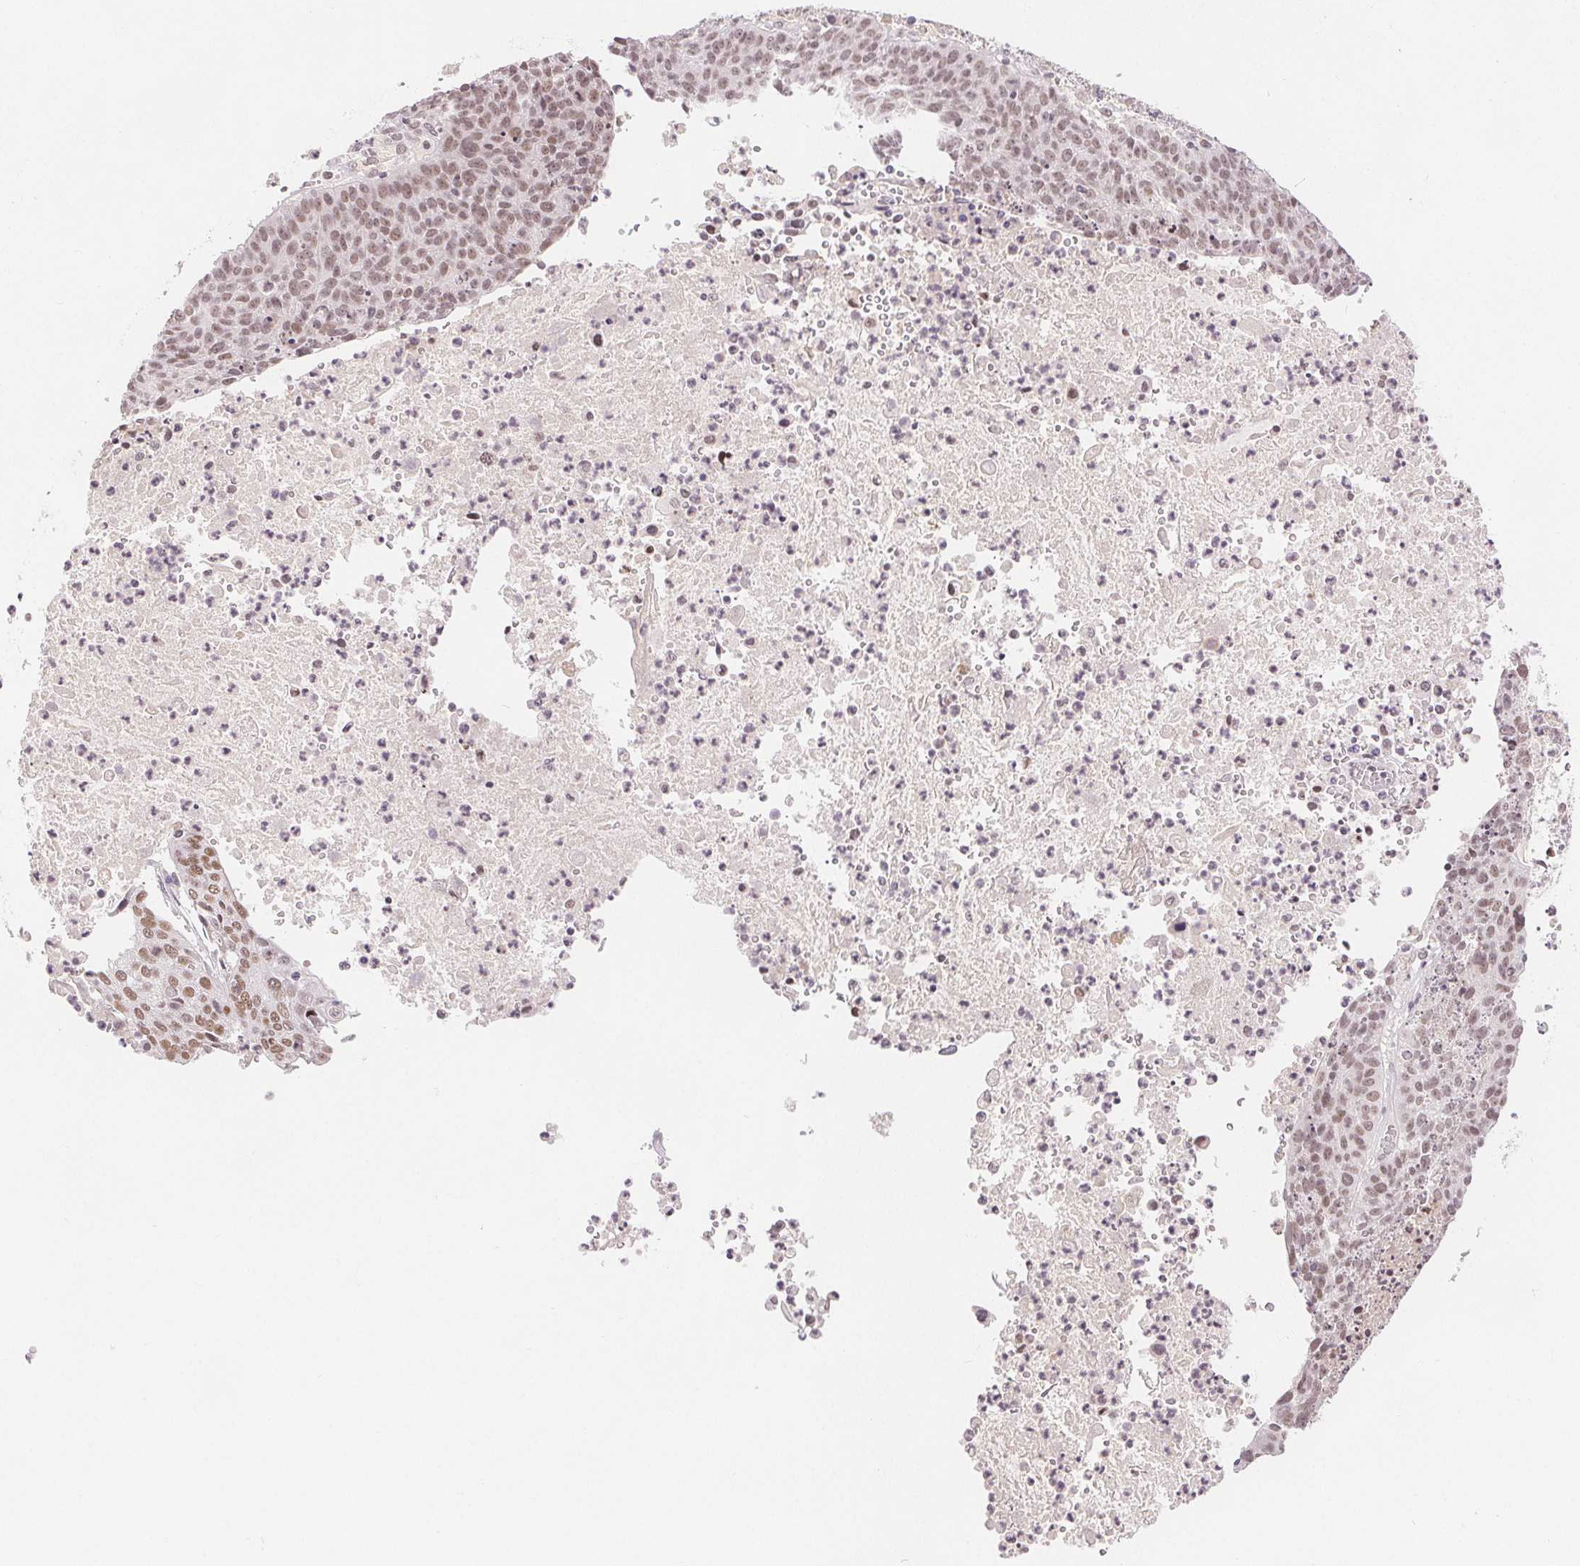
{"staining": {"intensity": "moderate", "quantity": ">75%", "location": "nuclear"}, "tissue": "lung cancer", "cell_type": "Tumor cells", "image_type": "cancer", "snomed": [{"axis": "morphology", "description": "Squamous cell carcinoma, NOS"}, {"axis": "topography", "description": "Lung"}], "caption": "Protein staining by IHC reveals moderate nuclear positivity in approximately >75% of tumor cells in lung cancer (squamous cell carcinoma).", "gene": "DEK", "patient": {"sex": "male", "age": 63}}